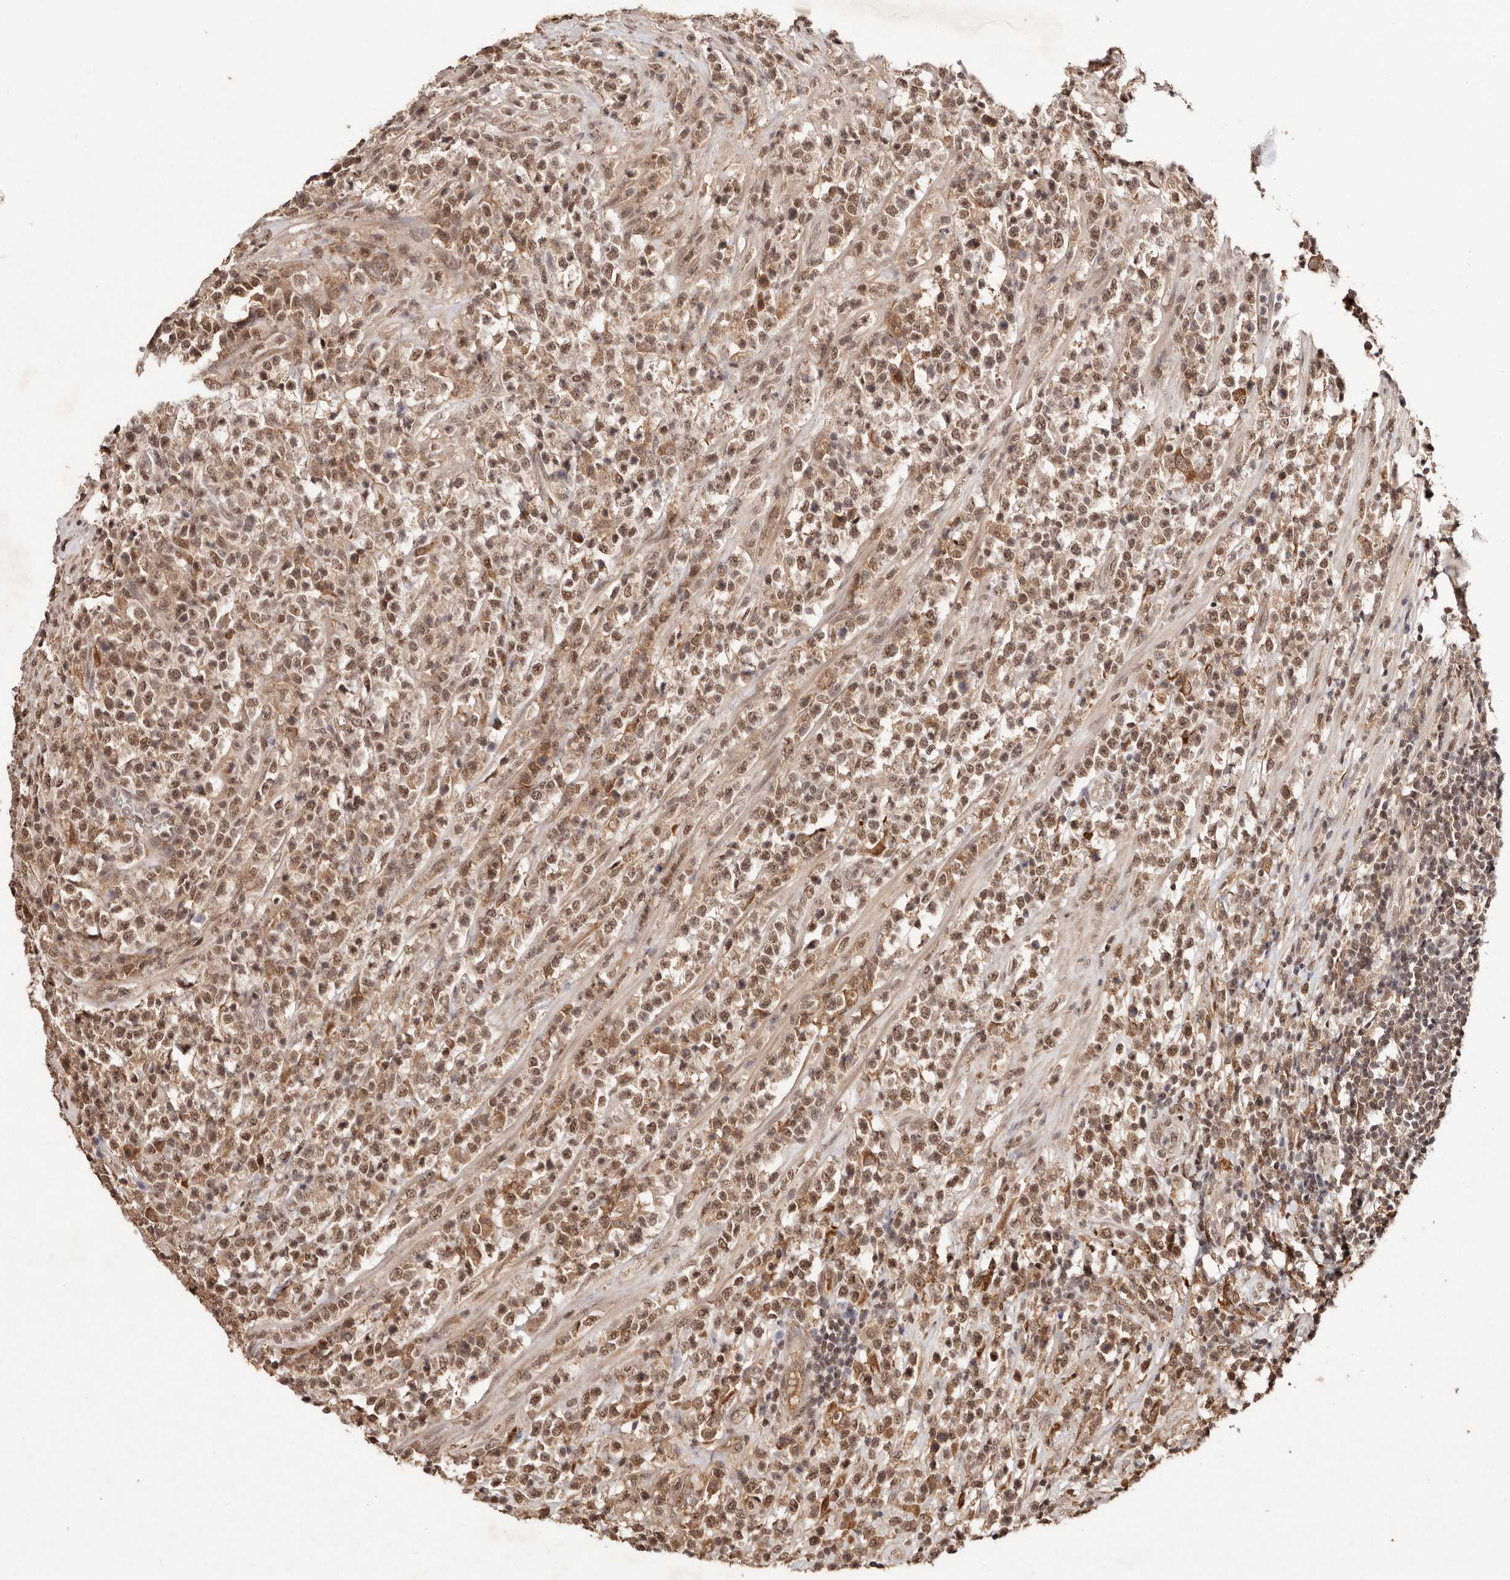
{"staining": {"intensity": "moderate", "quantity": ">75%", "location": "cytoplasmic/membranous,nuclear"}, "tissue": "lymphoma", "cell_type": "Tumor cells", "image_type": "cancer", "snomed": [{"axis": "morphology", "description": "Malignant lymphoma, non-Hodgkin's type, High grade"}, {"axis": "topography", "description": "Colon"}], "caption": "Moderate cytoplasmic/membranous and nuclear positivity is present in approximately >75% of tumor cells in lymphoma.", "gene": "BICRAL", "patient": {"sex": "female", "age": 53}}